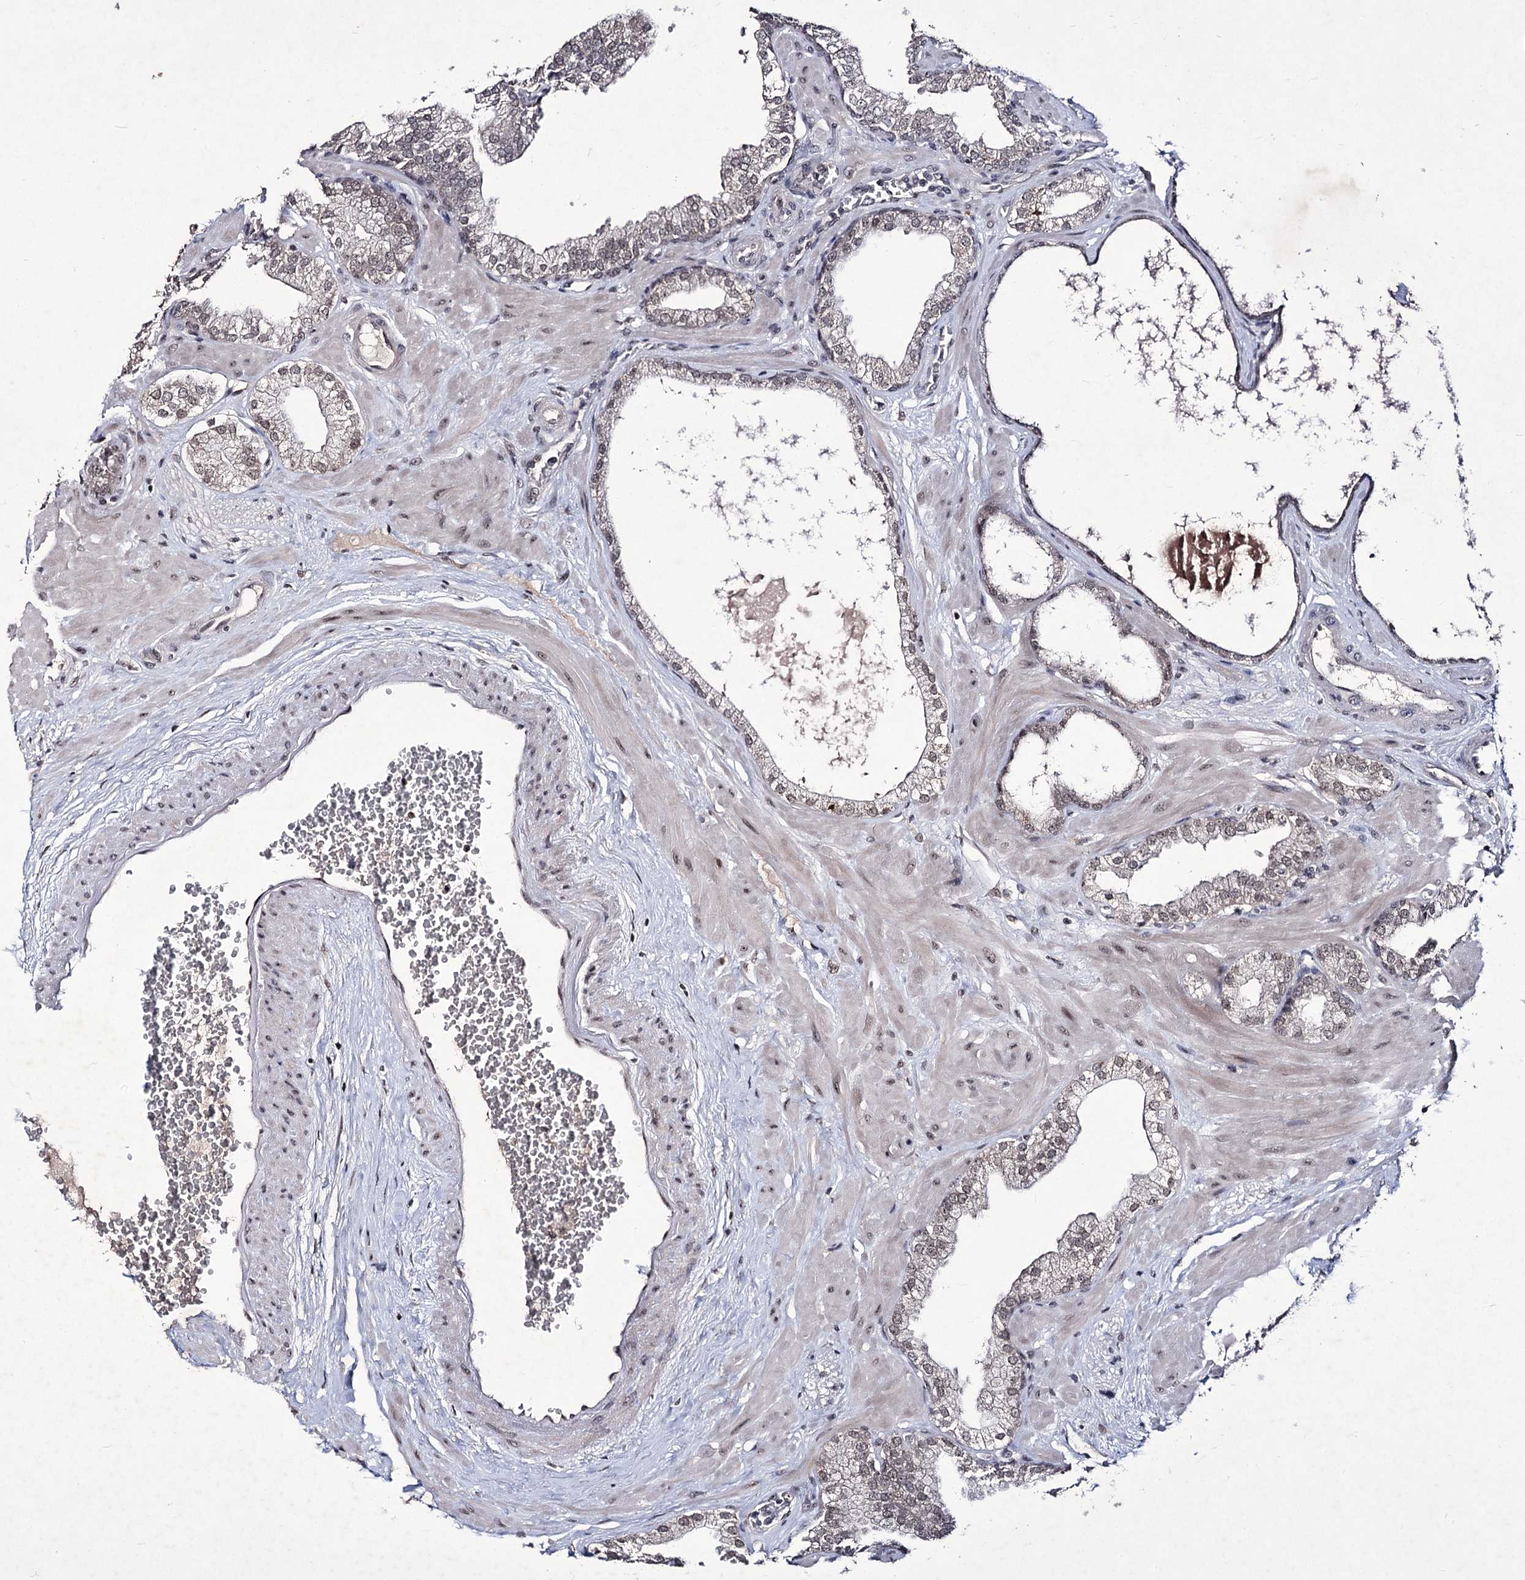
{"staining": {"intensity": "weak", "quantity": "25%-75%", "location": "nuclear"}, "tissue": "prostate", "cell_type": "Glandular cells", "image_type": "normal", "snomed": [{"axis": "morphology", "description": "Normal tissue, NOS"}, {"axis": "morphology", "description": "Urothelial carcinoma, Low grade"}, {"axis": "topography", "description": "Urinary bladder"}, {"axis": "topography", "description": "Prostate"}], "caption": "Brown immunohistochemical staining in unremarkable human prostate shows weak nuclear positivity in approximately 25%-75% of glandular cells. (IHC, brightfield microscopy, high magnification).", "gene": "VGLL4", "patient": {"sex": "male", "age": 60}}